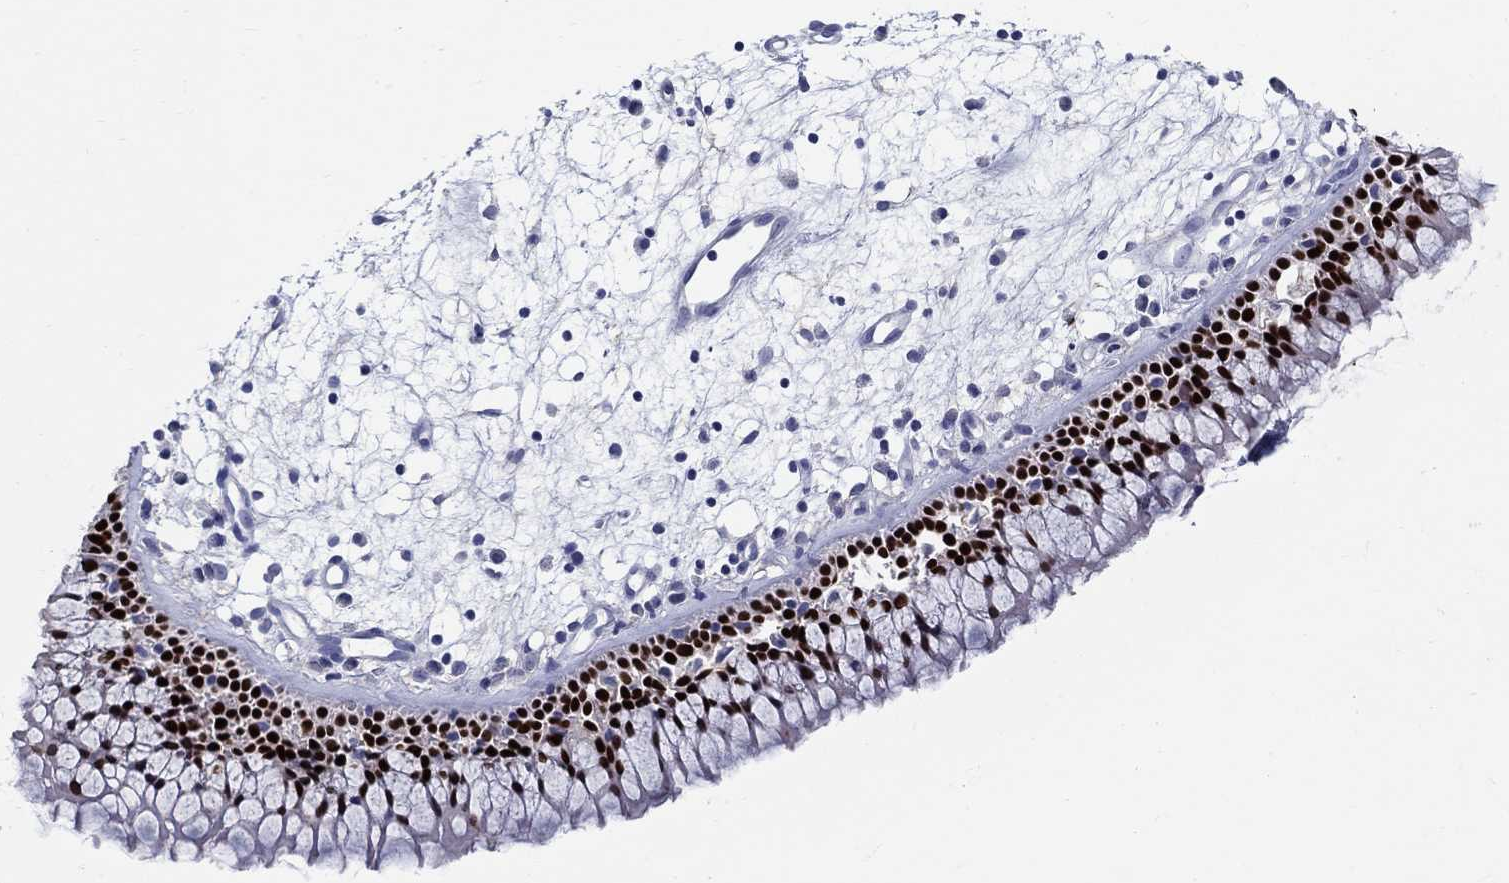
{"staining": {"intensity": "strong", "quantity": ">75%", "location": "nuclear"}, "tissue": "nasopharynx", "cell_type": "Respiratory epithelial cells", "image_type": "normal", "snomed": [{"axis": "morphology", "description": "Normal tissue, NOS"}, {"axis": "morphology", "description": "Polyp, NOS"}, {"axis": "topography", "description": "Nasopharynx"}], "caption": "Brown immunohistochemical staining in normal nasopharynx exhibits strong nuclear staining in approximately >75% of respiratory epithelial cells.", "gene": "SOX2", "patient": {"sex": "female", "age": 56}}